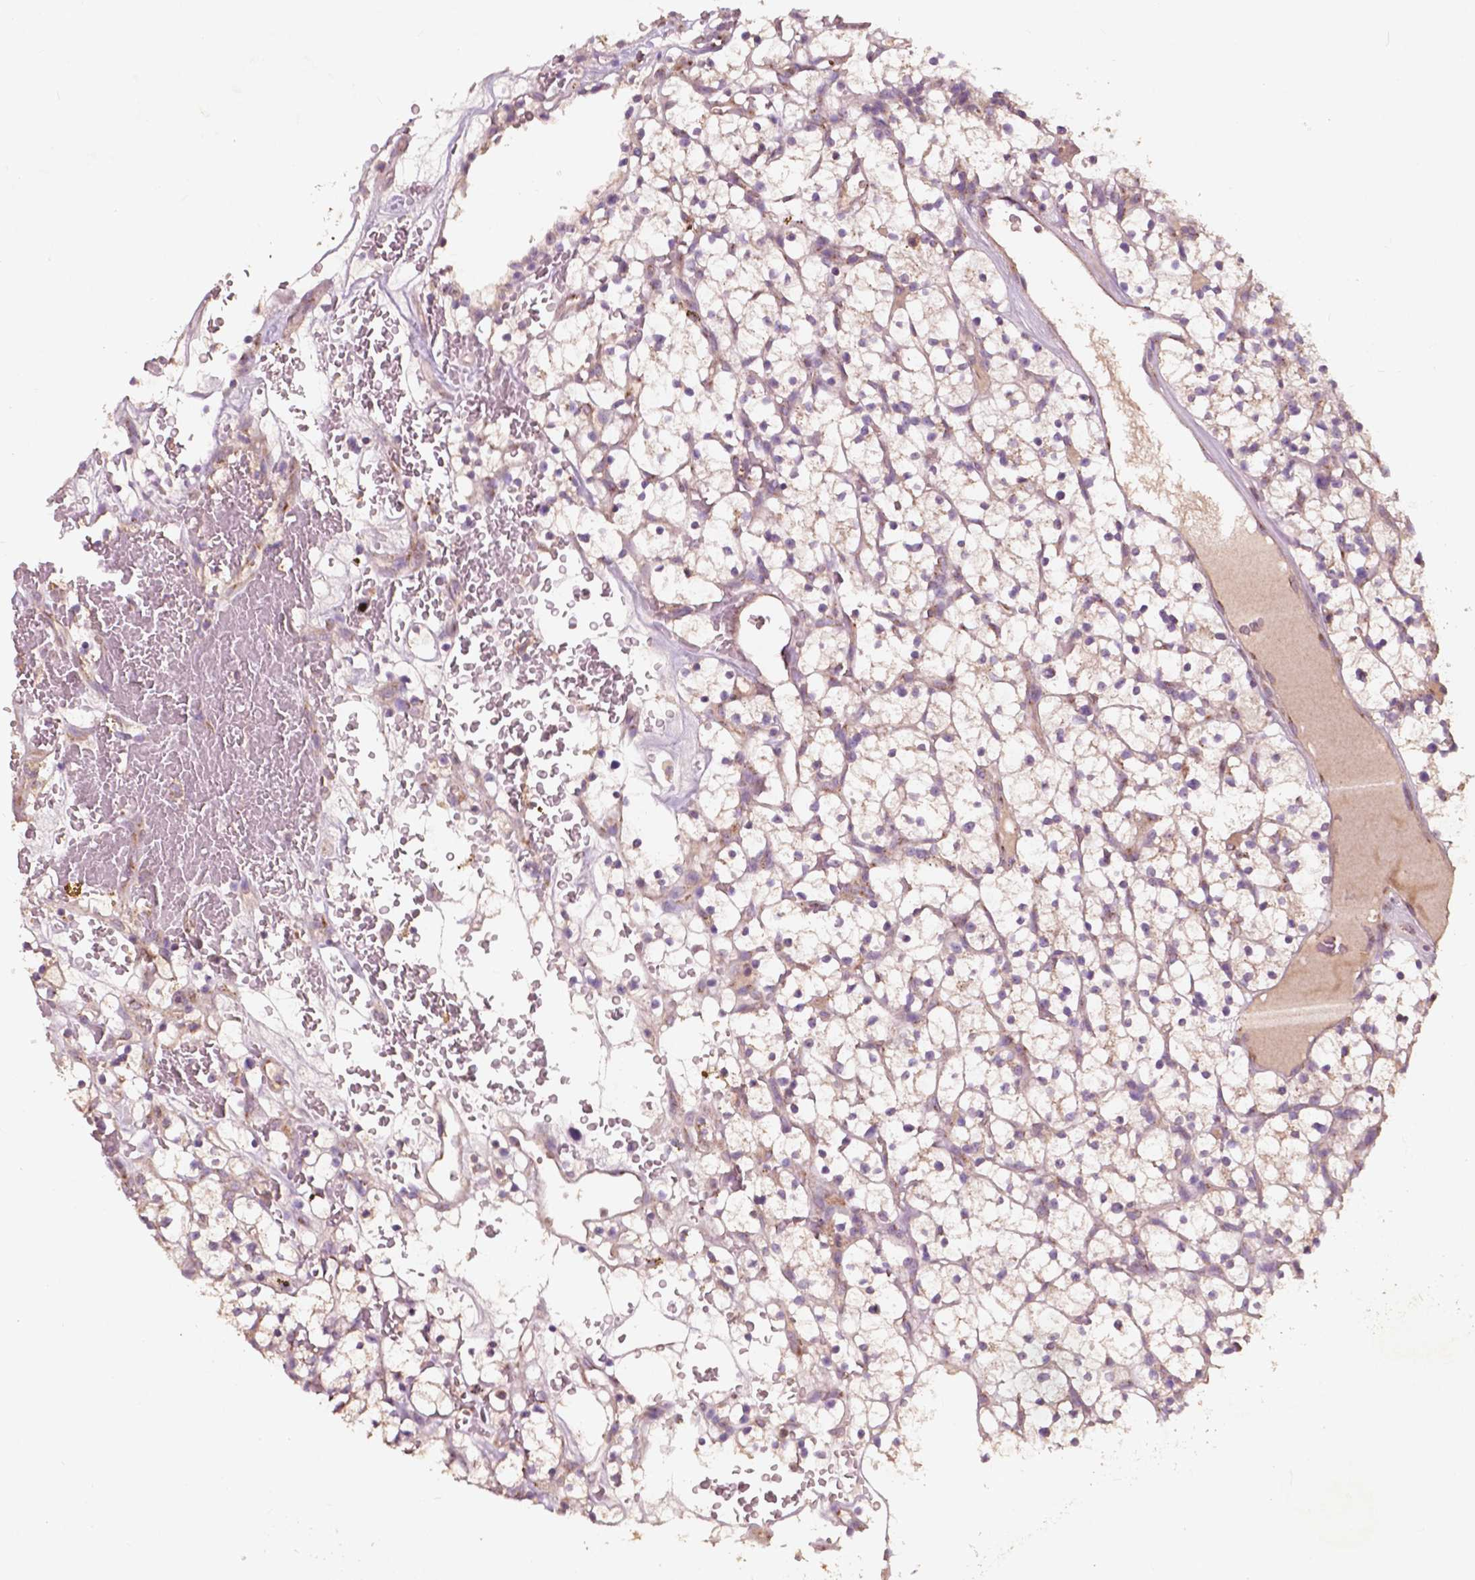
{"staining": {"intensity": "weak", "quantity": "25%-75%", "location": "cytoplasmic/membranous"}, "tissue": "renal cancer", "cell_type": "Tumor cells", "image_type": "cancer", "snomed": [{"axis": "morphology", "description": "Adenocarcinoma, NOS"}, {"axis": "topography", "description": "Kidney"}], "caption": "IHC of human adenocarcinoma (renal) displays low levels of weak cytoplasmic/membranous expression in about 25%-75% of tumor cells.", "gene": "CHPT1", "patient": {"sex": "female", "age": 64}}